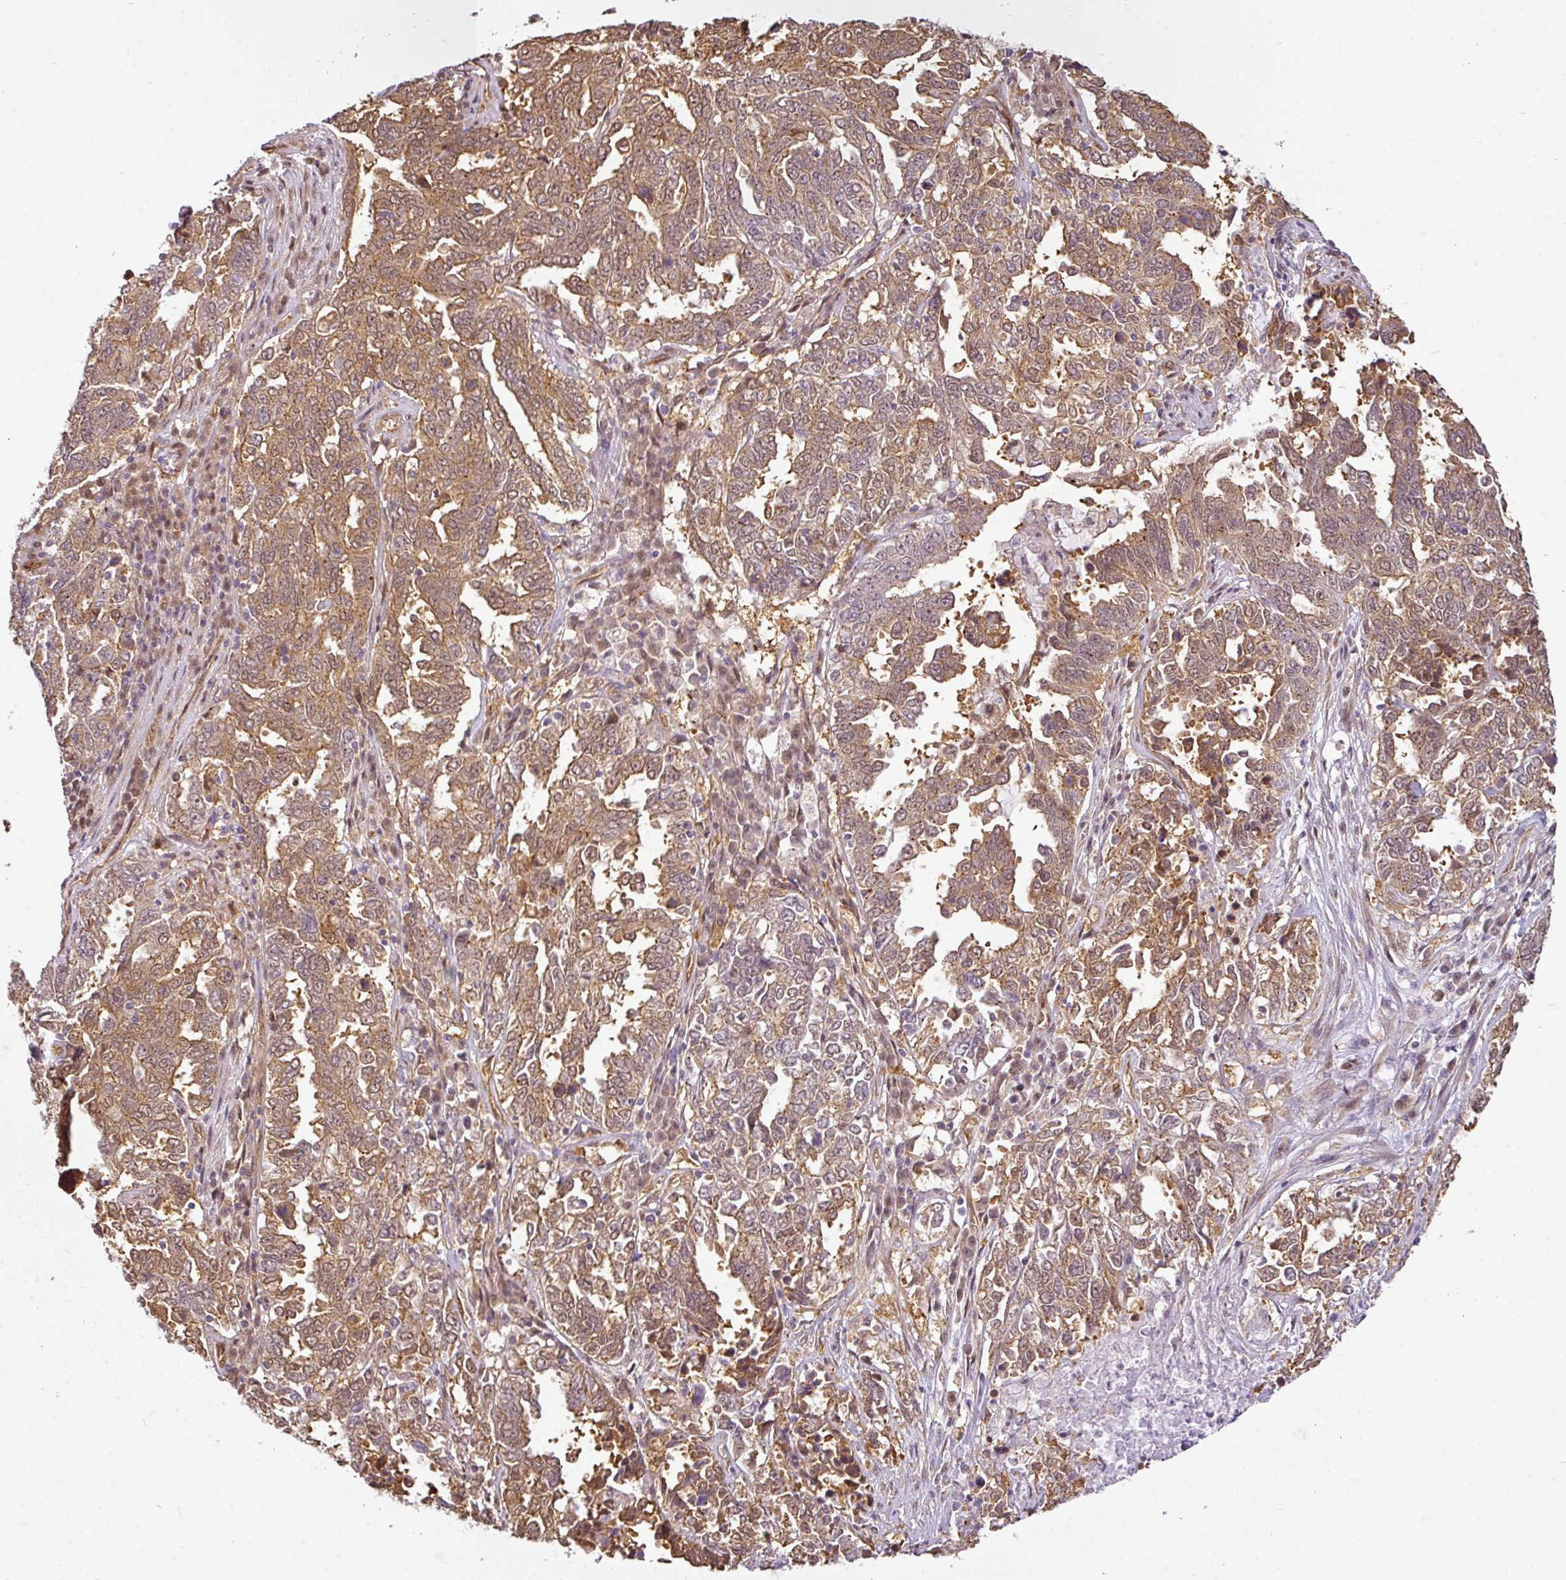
{"staining": {"intensity": "moderate", "quantity": "25%-75%", "location": "cytoplasmic/membranous"}, "tissue": "ovarian cancer", "cell_type": "Tumor cells", "image_type": "cancer", "snomed": [{"axis": "morphology", "description": "Carcinoma, endometroid"}, {"axis": "topography", "description": "Ovary"}], "caption": "Ovarian cancer (endometroid carcinoma) tissue shows moderate cytoplasmic/membranous expression in about 25%-75% of tumor cells, visualized by immunohistochemistry. The staining is performed using DAB (3,3'-diaminobenzidine) brown chromogen to label protein expression. The nuclei are counter-stained blue using hematoxylin.", "gene": "ANKRD18A", "patient": {"sex": "female", "age": 62}}